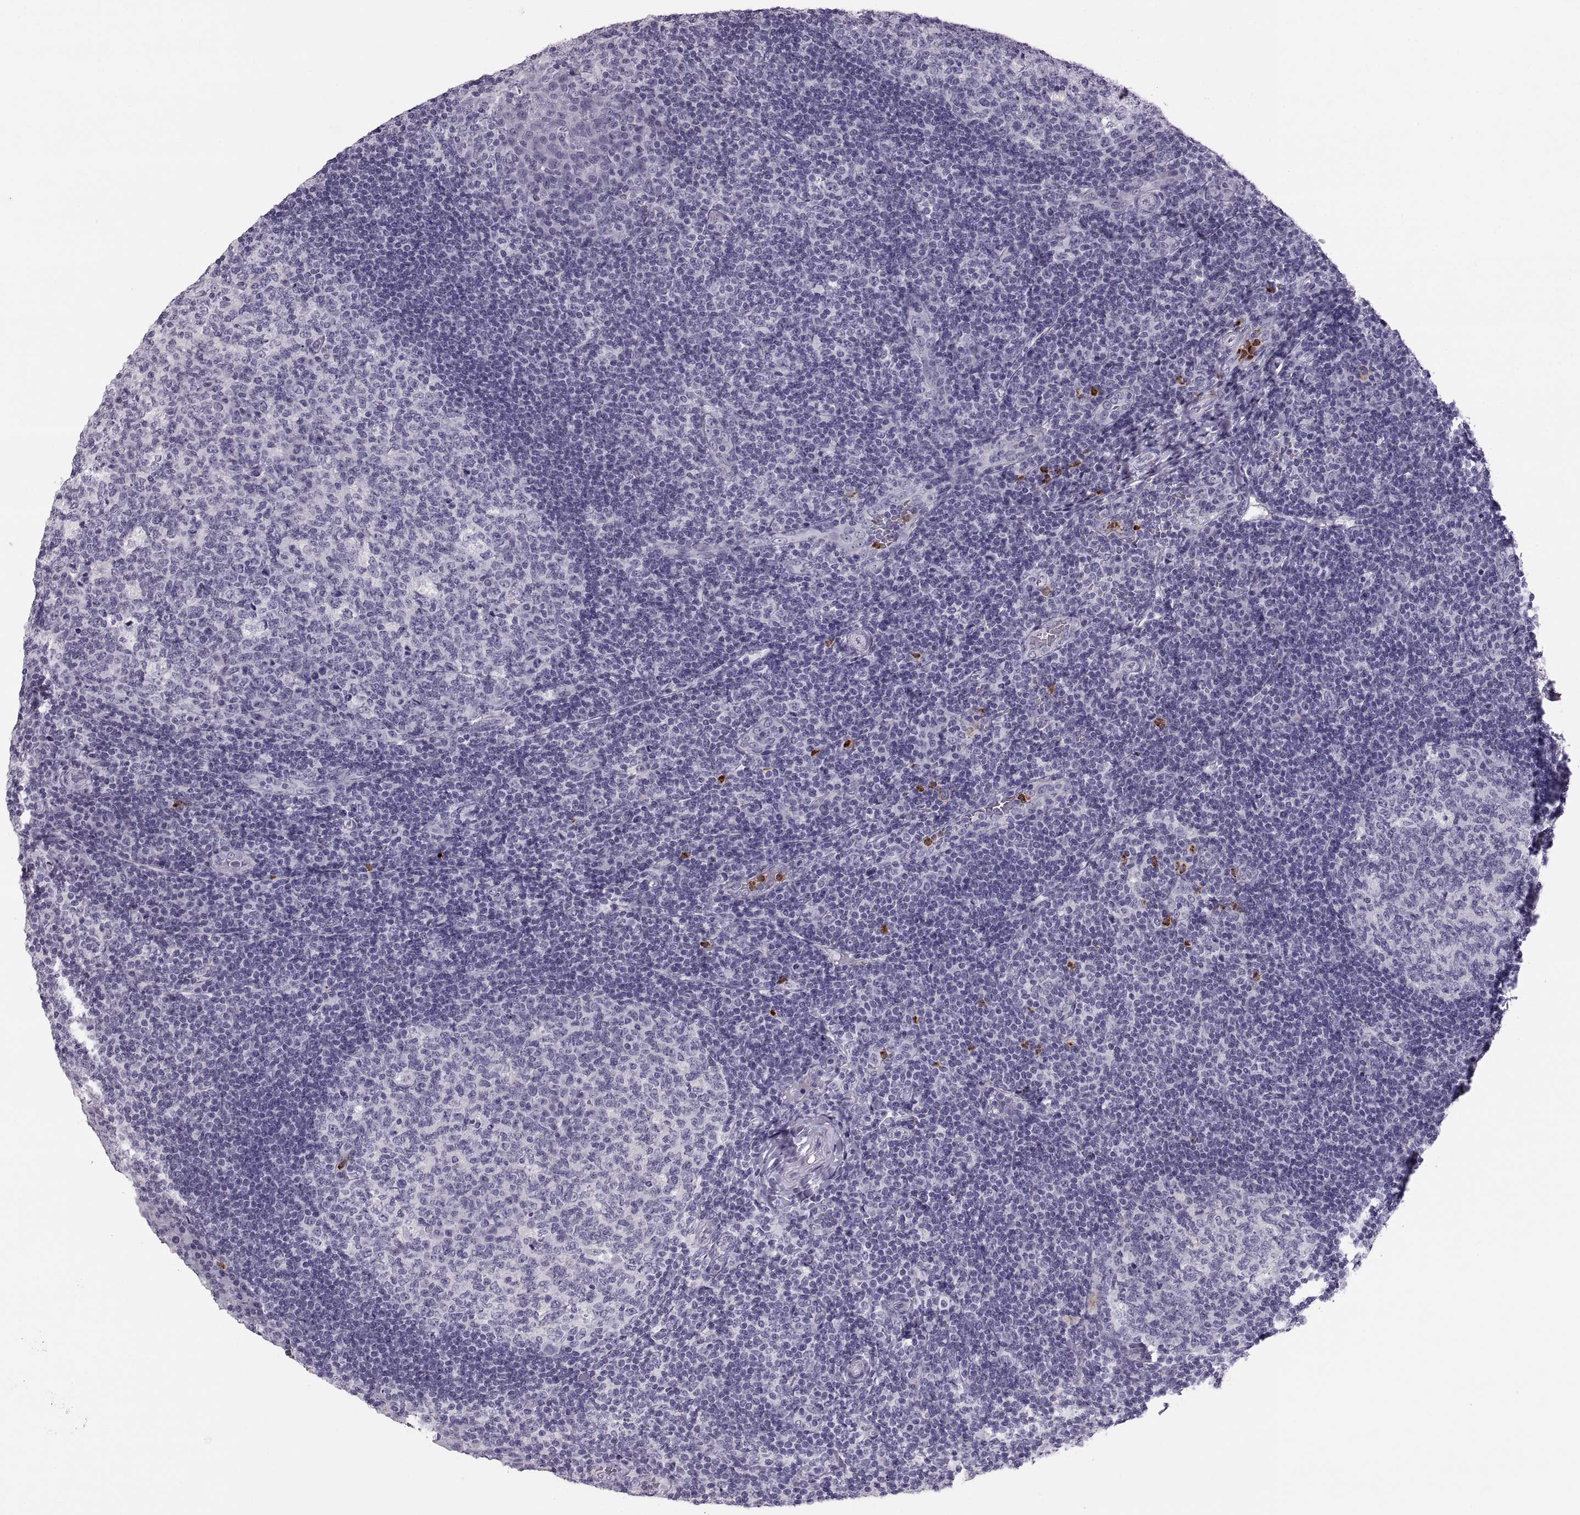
{"staining": {"intensity": "negative", "quantity": "none", "location": "none"}, "tissue": "tonsil", "cell_type": "Germinal center cells", "image_type": "normal", "snomed": [{"axis": "morphology", "description": "Normal tissue, NOS"}, {"axis": "topography", "description": "Tonsil"}], "caption": "The photomicrograph reveals no significant staining in germinal center cells of tonsil.", "gene": "MILR1", "patient": {"sex": "male", "age": 17}}